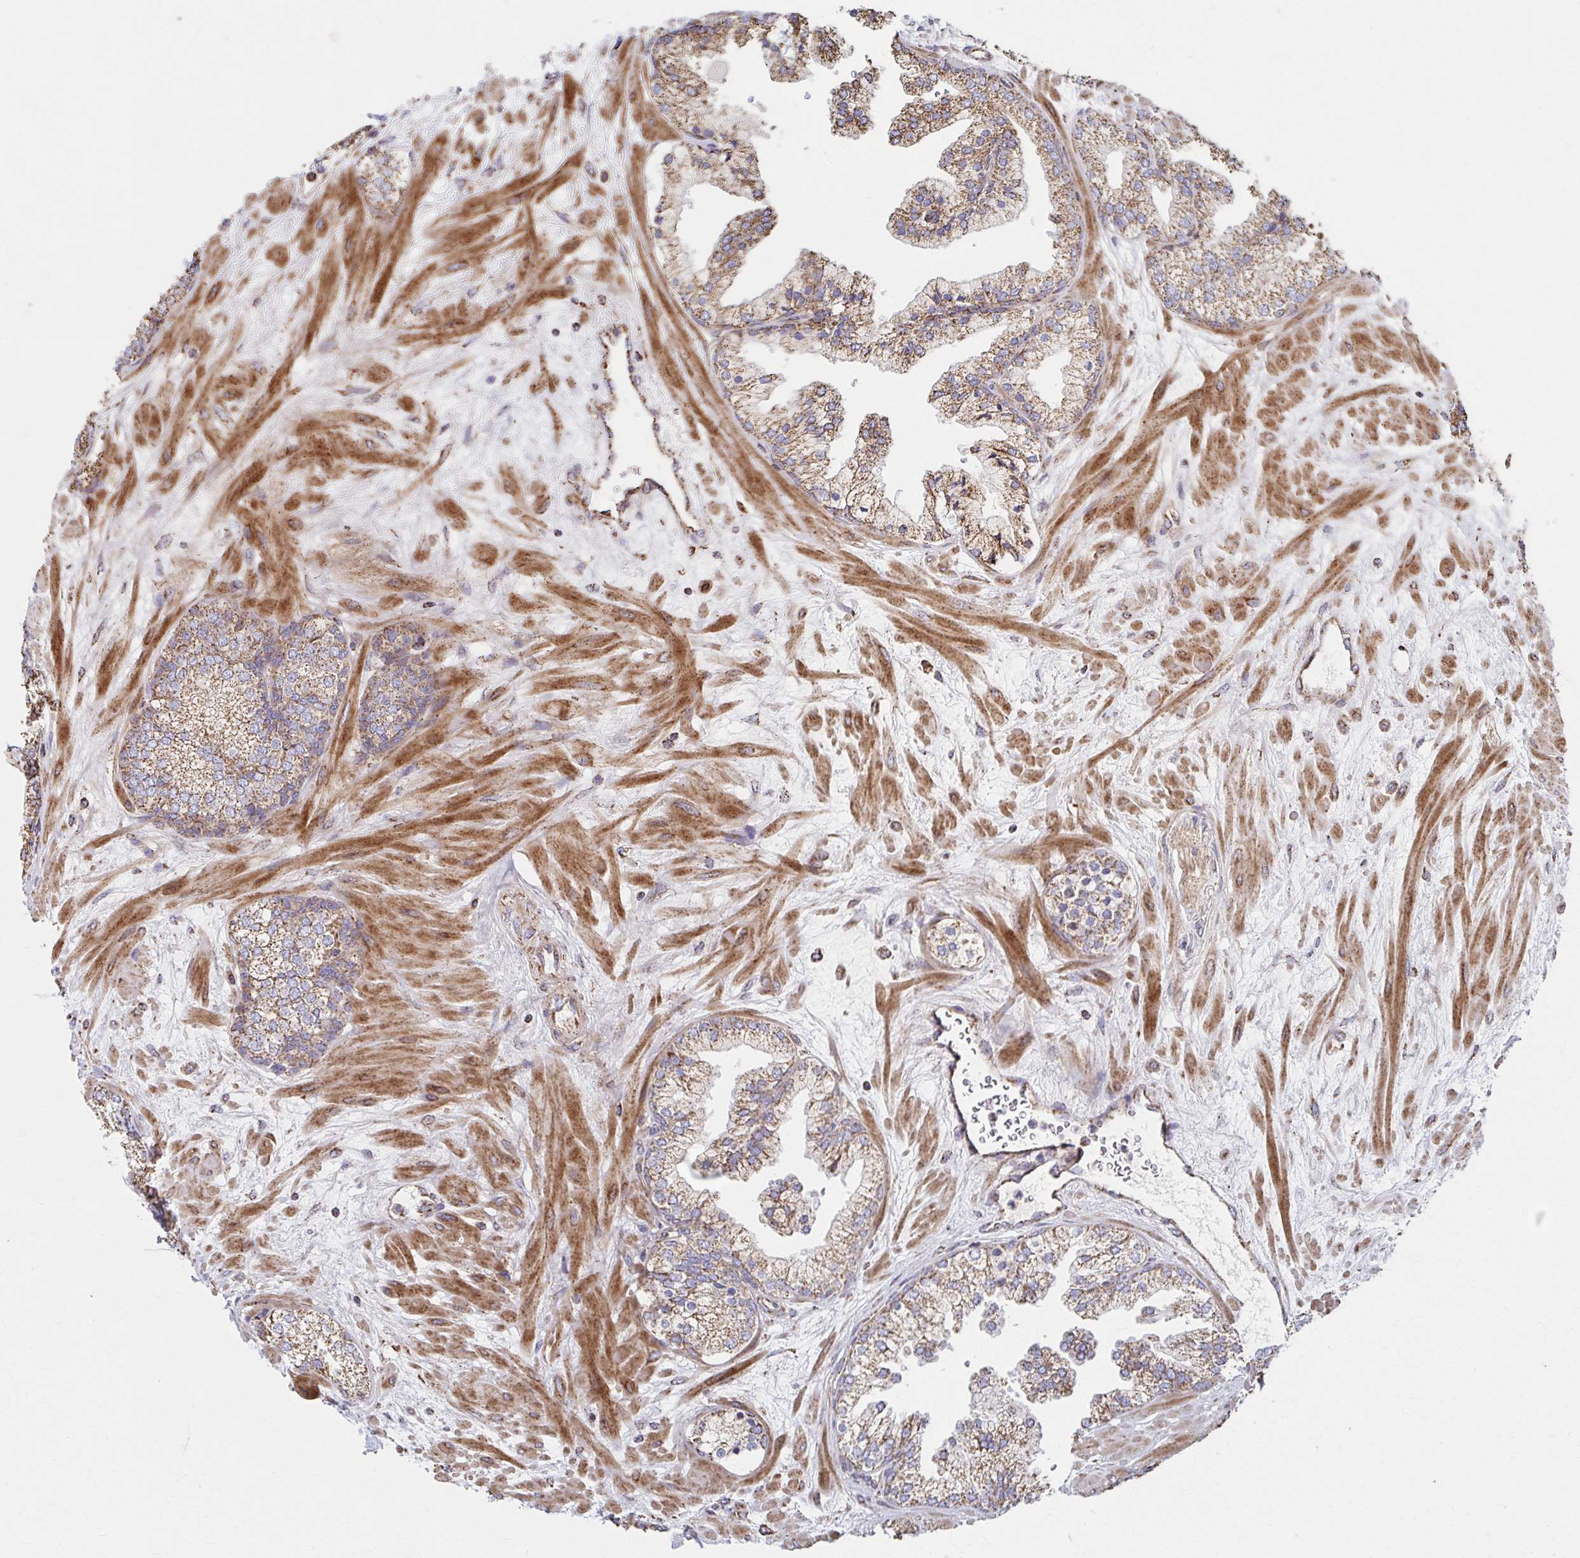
{"staining": {"intensity": "moderate", "quantity": ">75%", "location": "cytoplasmic/membranous"}, "tissue": "prostate", "cell_type": "Glandular cells", "image_type": "normal", "snomed": [{"axis": "morphology", "description": "Normal tissue, NOS"}, {"axis": "topography", "description": "Prostate"}, {"axis": "topography", "description": "Peripheral nerve tissue"}], "caption": "Immunohistochemical staining of normal human prostate demonstrates moderate cytoplasmic/membranous protein positivity in approximately >75% of glandular cells. (IHC, brightfield microscopy, high magnification).", "gene": "SAT1", "patient": {"sex": "male", "age": 61}}